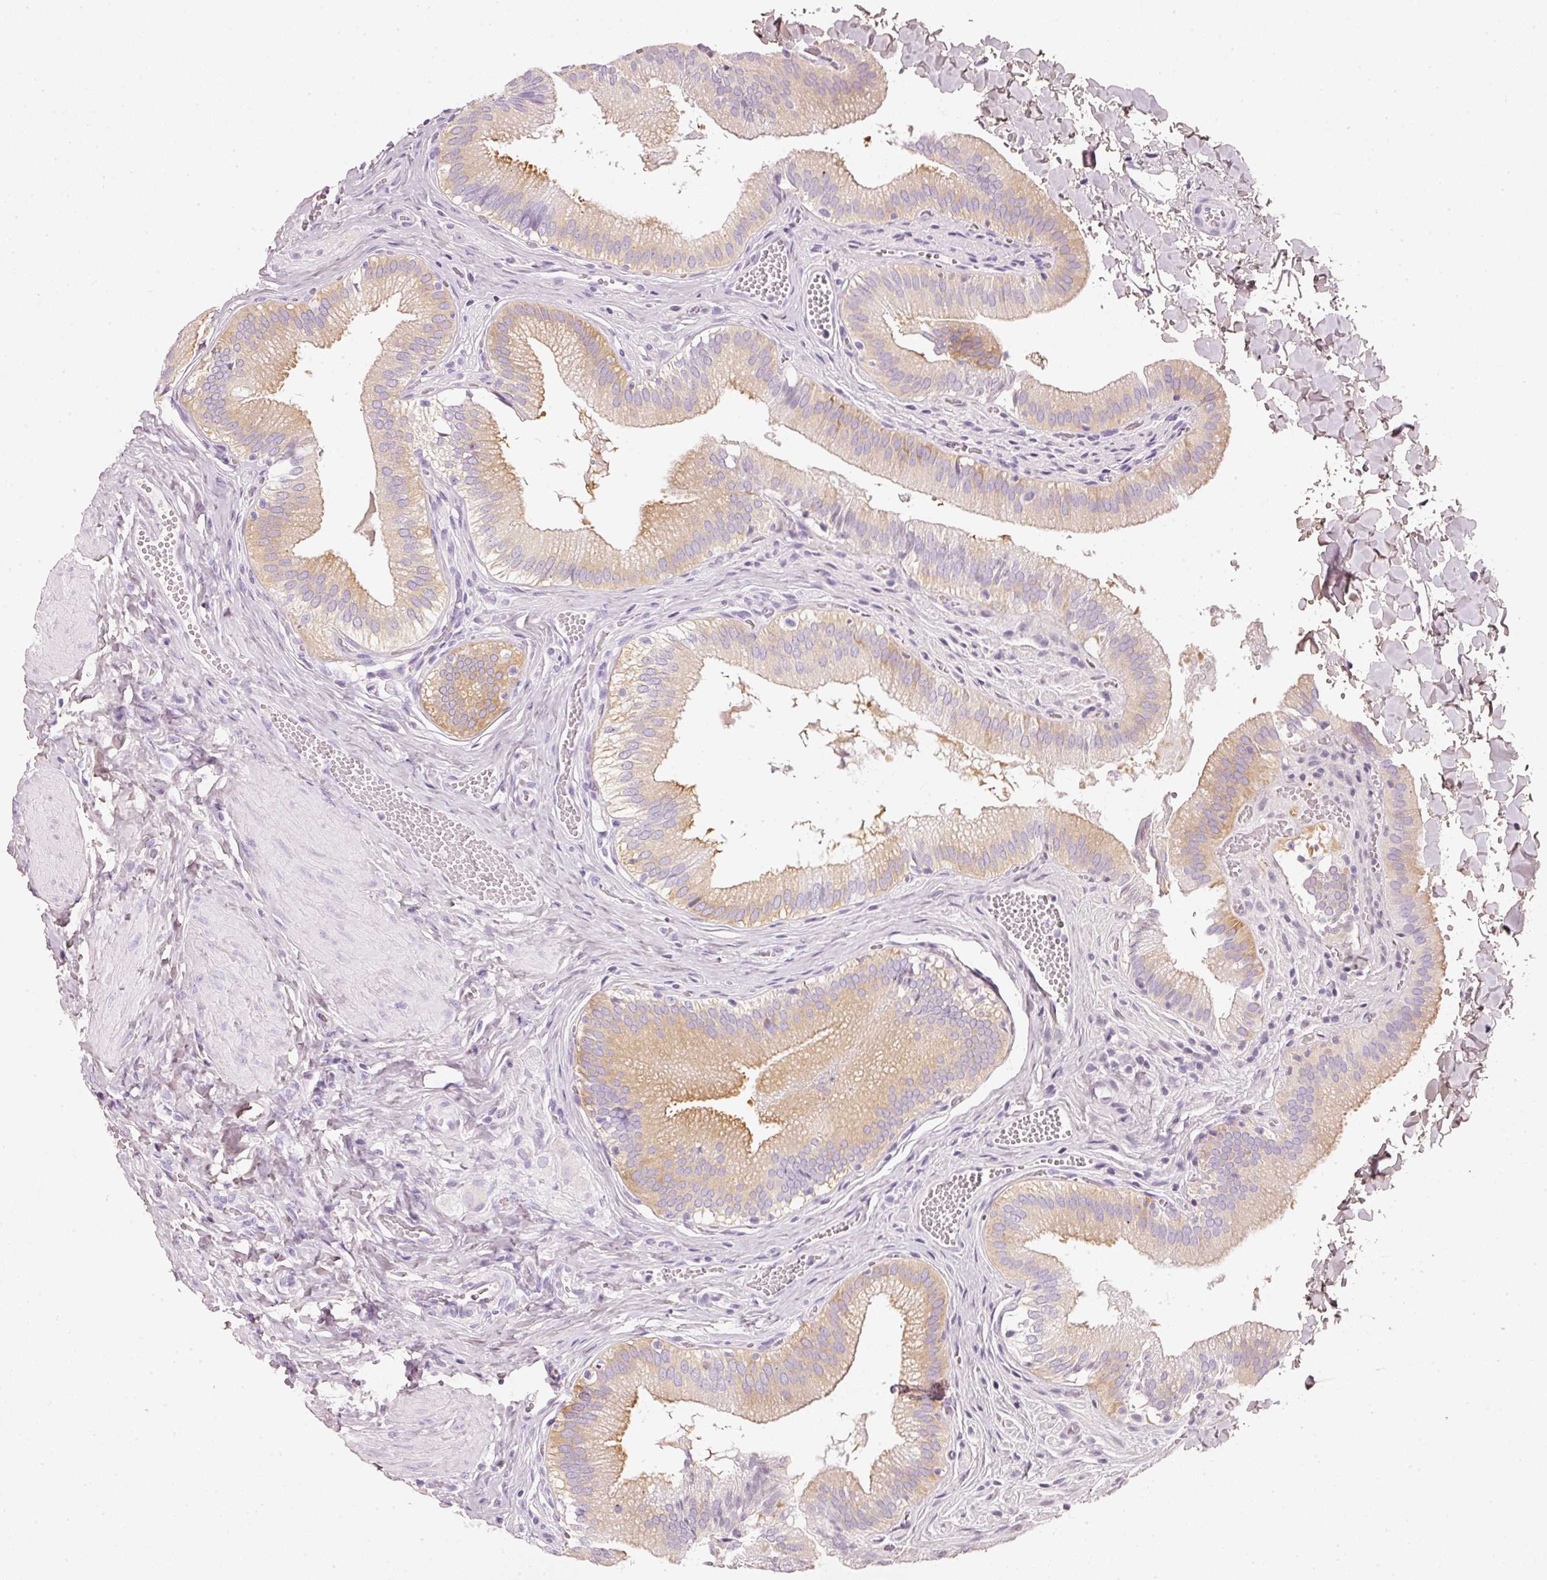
{"staining": {"intensity": "moderate", "quantity": "25%-75%", "location": "cytoplasmic/membranous"}, "tissue": "gallbladder", "cell_type": "Glandular cells", "image_type": "normal", "snomed": [{"axis": "morphology", "description": "Normal tissue, NOS"}, {"axis": "topography", "description": "Gallbladder"}, {"axis": "topography", "description": "Peripheral nerve tissue"}], "caption": "A micrograph of human gallbladder stained for a protein exhibits moderate cytoplasmic/membranous brown staining in glandular cells.", "gene": "PDXDC1", "patient": {"sex": "male", "age": 17}}